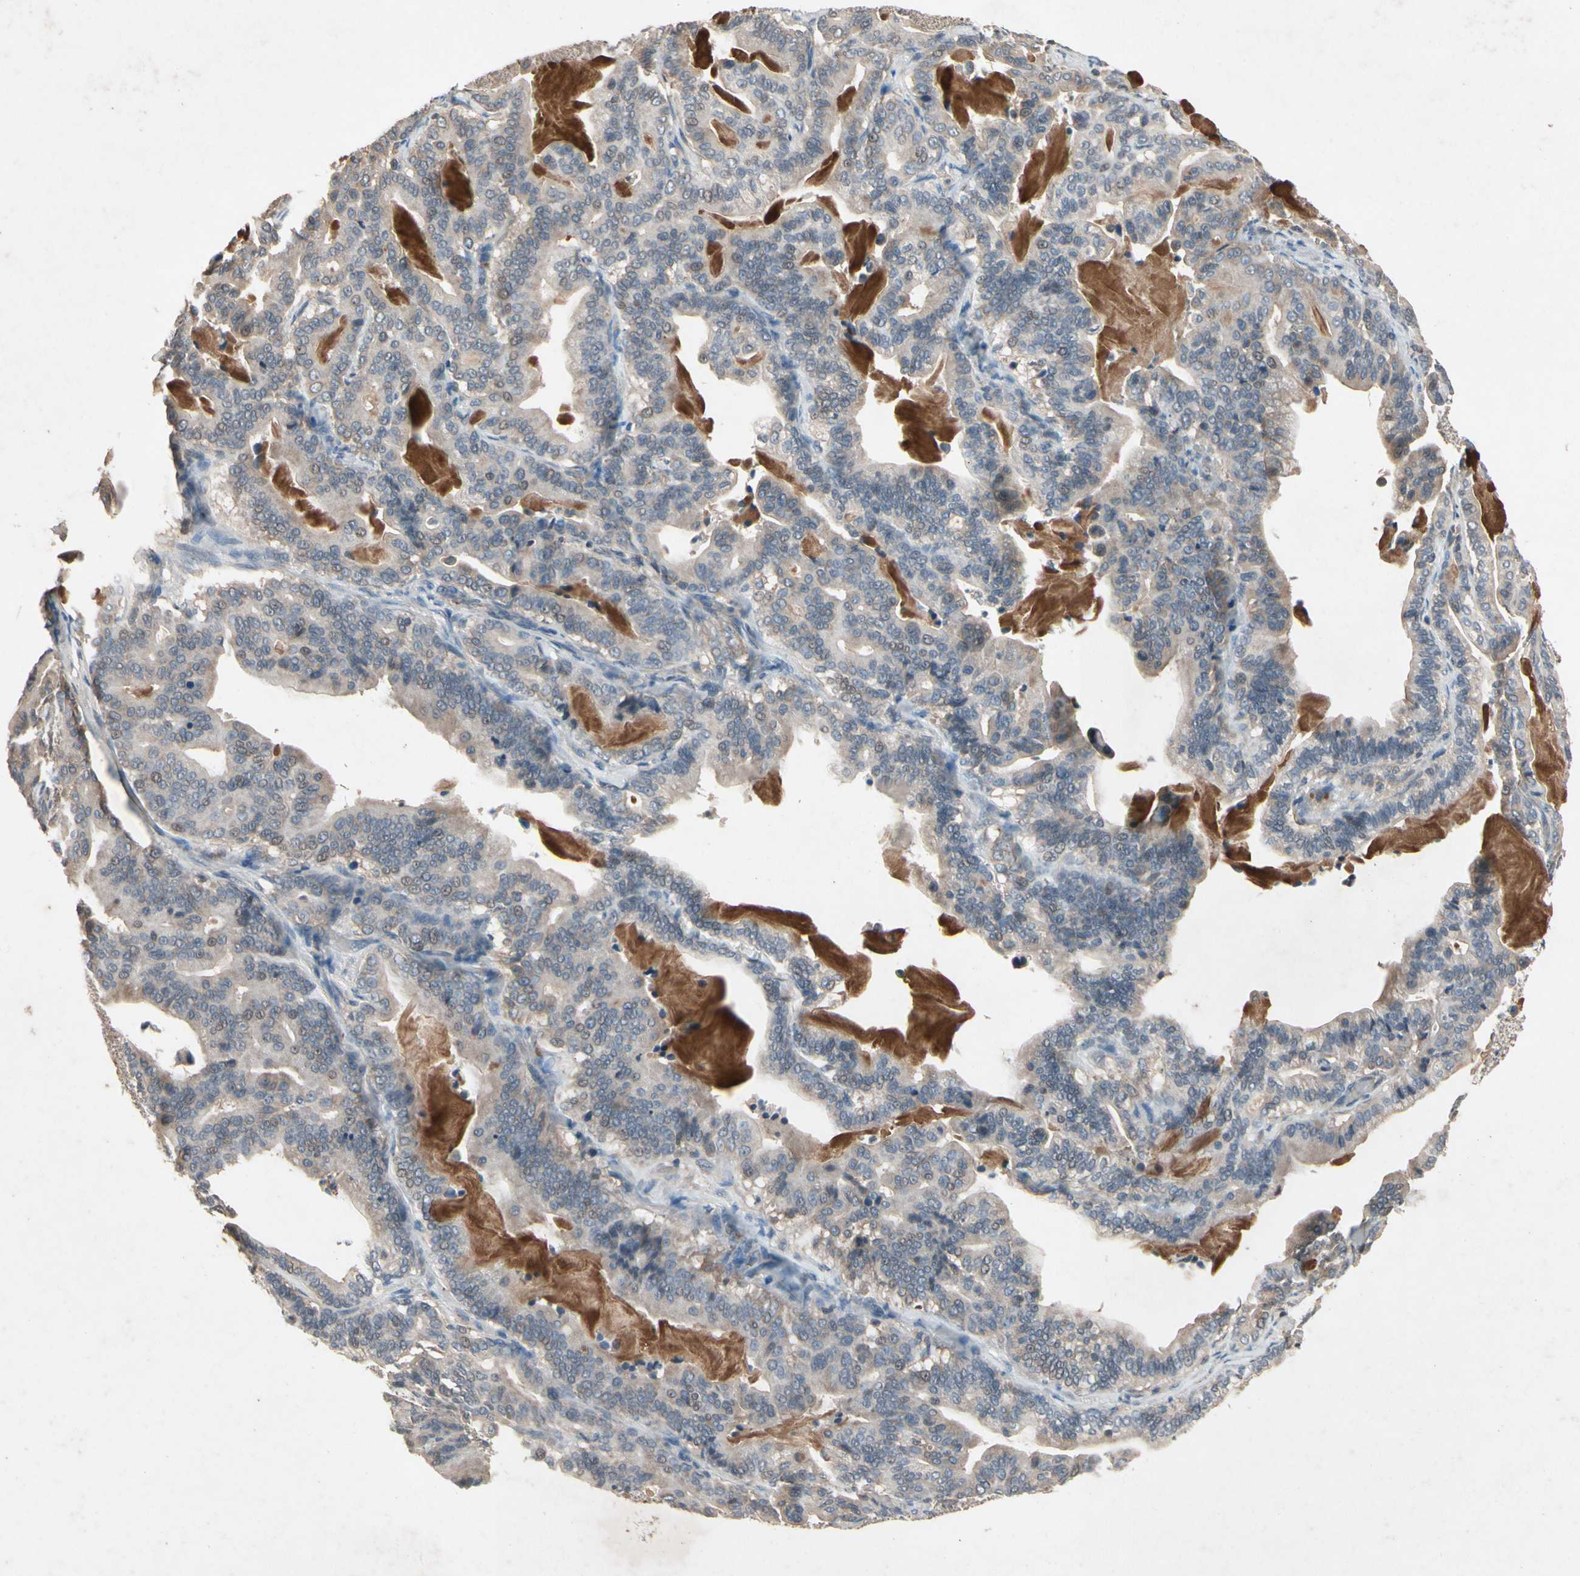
{"staining": {"intensity": "weak", "quantity": "<25%", "location": "cytoplasmic/membranous"}, "tissue": "pancreatic cancer", "cell_type": "Tumor cells", "image_type": "cancer", "snomed": [{"axis": "morphology", "description": "Adenocarcinoma, NOS"}, {"axis": "topography", "description": "Pancreas"}], "caption": "This is an IHC histopathology image of adenocarcinoma (pancreatic). There is no positivity in tumor cells.", "gene": "IL1RL1", "patient": {"sex": "male", "age": 63}}